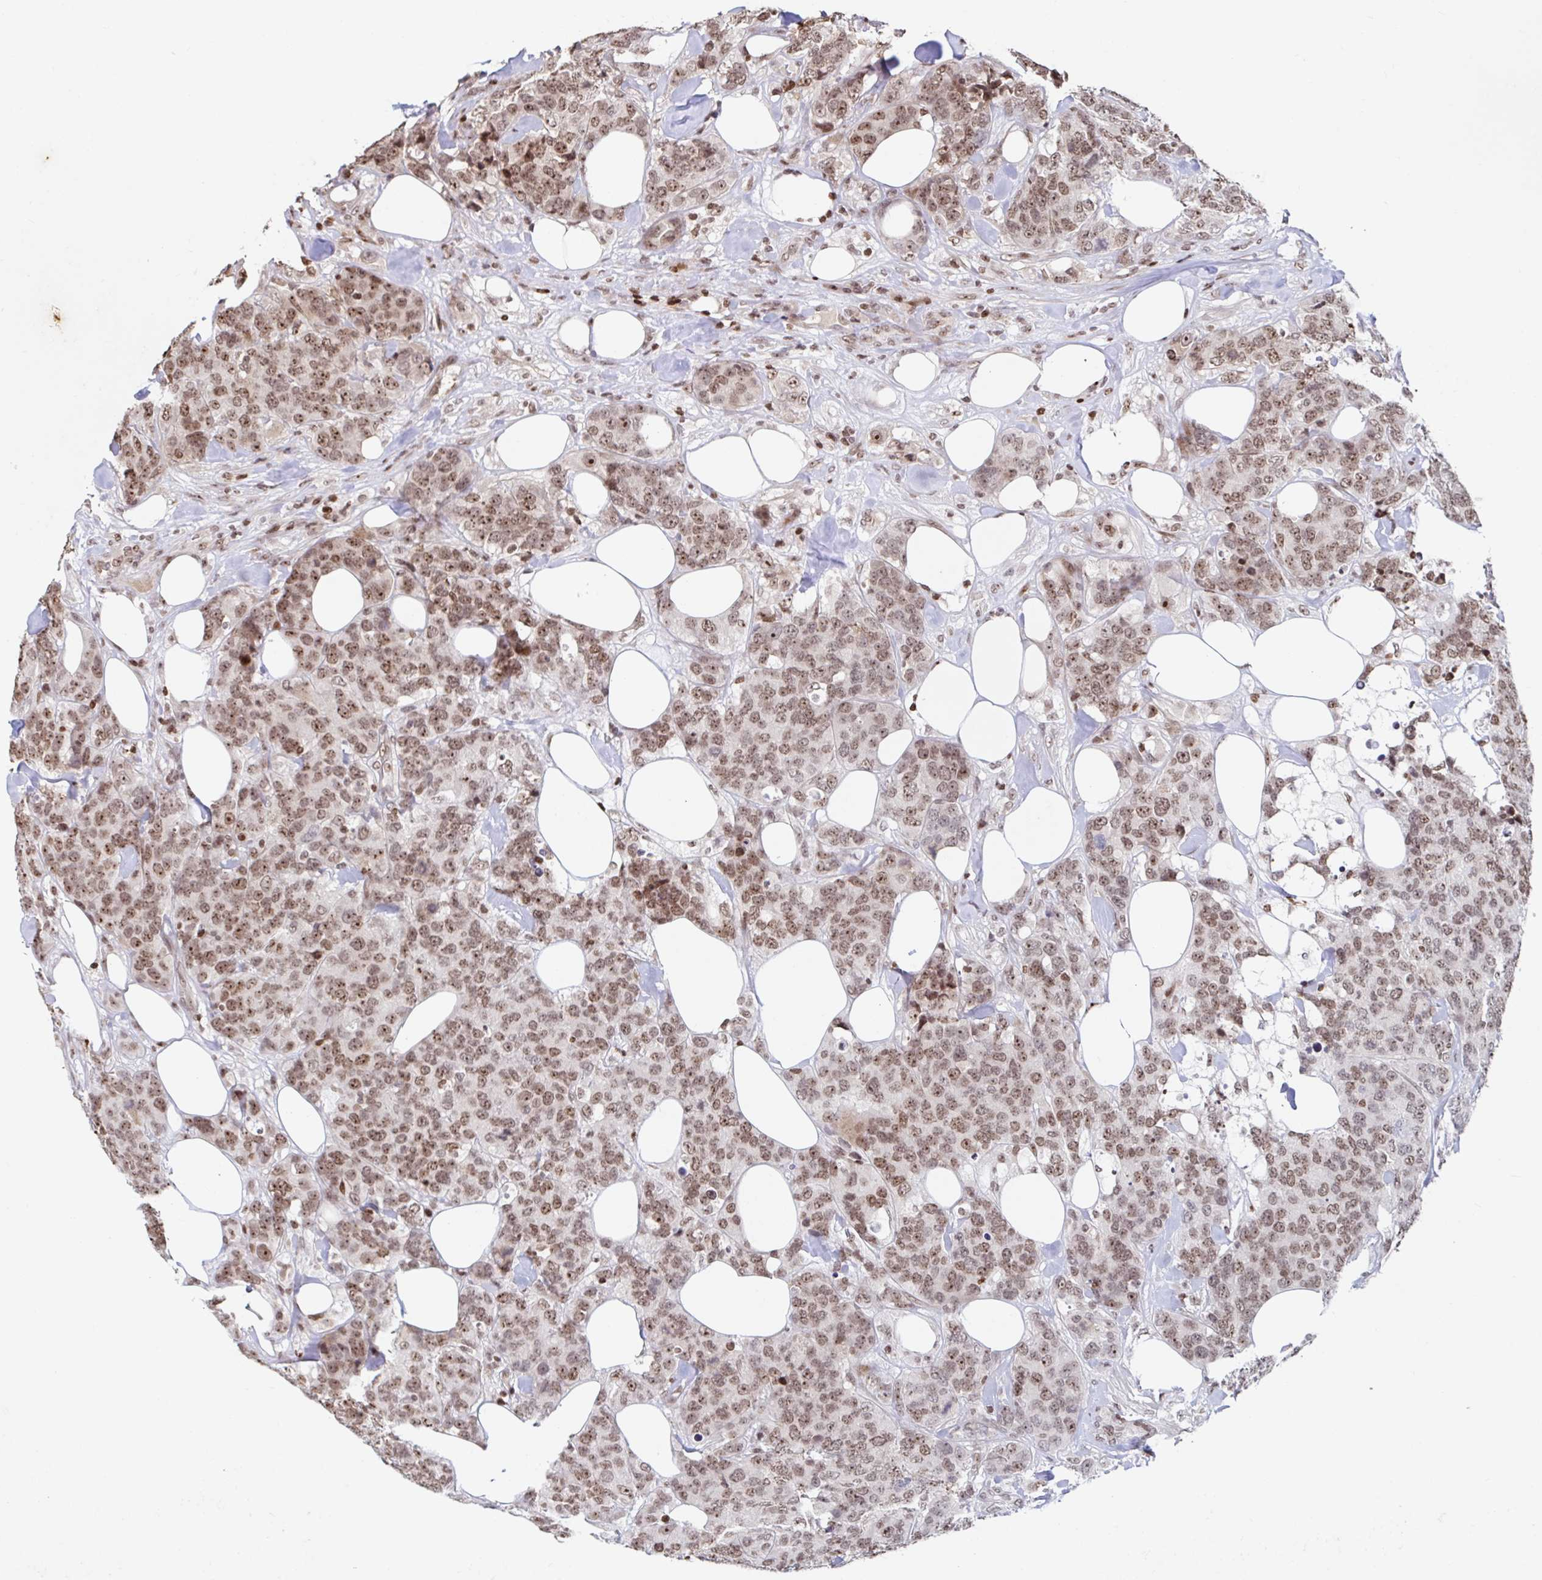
{"staining": {"intensity": "moderate", "quantity": ">75%", "location": "nuclear"}, "tissue": "breast cancer", "cell_type": "Tumor cells", "image_type": "cancer", "snomed": [{"axis": "morphology", "description": "Lobular carcinoma"}, {"axis": "topography", "description": "Breast"}], "caption": "High-magnification brightfield microscopy of breast cancer stained with DAB (3,3'-diaminobenzidine) (brown) and counterstained with hematoxylin (blue). tumor cells exhibit moderate nuclear staining is identified in approximately>75% of cells. The protein is shown in brown color, while the nuclei are stained blue.", "gene": "C19orf53", "patient": {"sex": "female", "age": 59}}